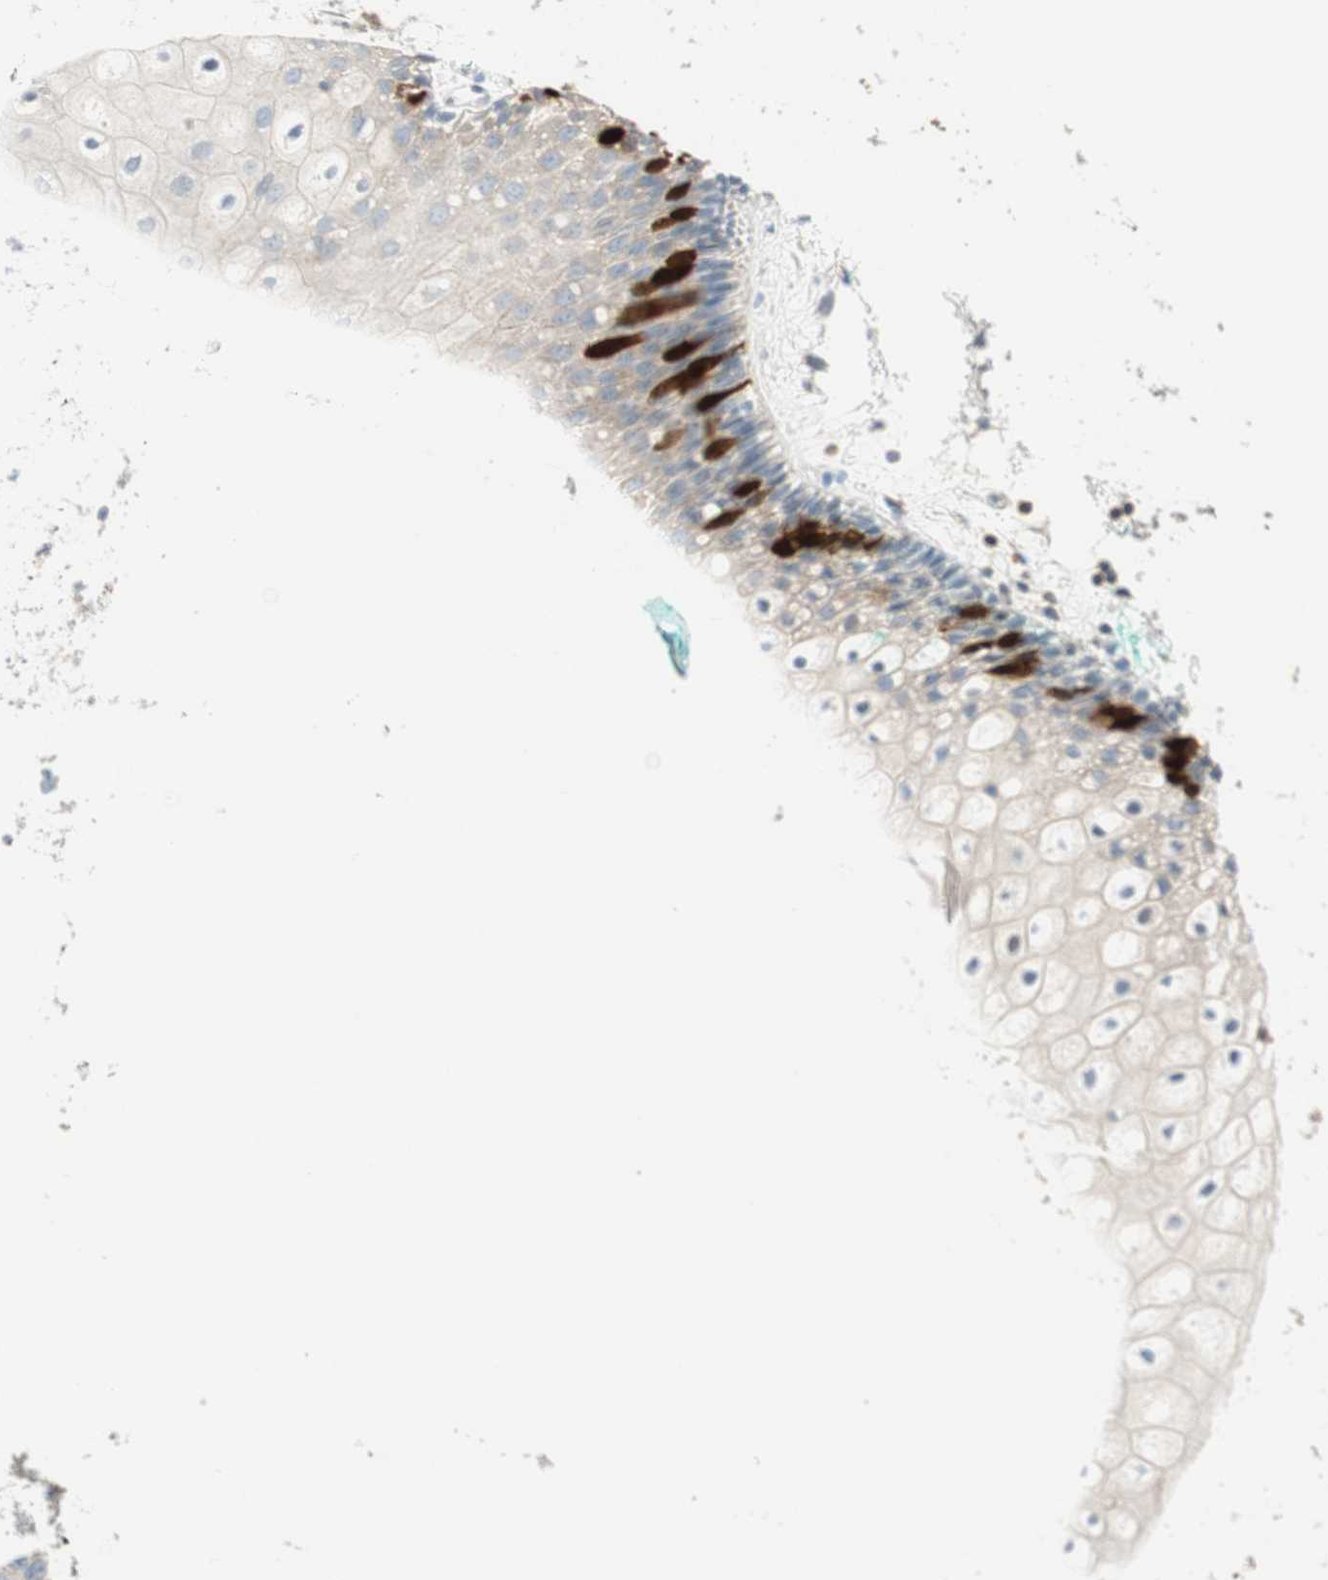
{"staining": {"intensity": "strong", "quantity": "<25%", "location": "cytoplasmic/membranous,nuclear"}, "tissue": "oral mucosa", "cell_type": "Squamous epithelial cells", "image_type": "normal", "snomed": [{"axis": "morphology", "description": "Normal tissue, NOS"}, {"axis": "topography", "description": "Skeletal muscle"}, {"axis": "topography", "description": "Oral tissue"}, {"axis": "topography", "description": "Peripheral nerve tissue"}], "caption": "Approximately <25% of squamous epithelial cells in normal human oral mucosa demonstrate strong cytoplasmic/membranous,nuclear protein staining as visualized by brown immunohistochemical staining.", "gene": "PTTG1", "patient": {"sex": "female", "age": 84}}